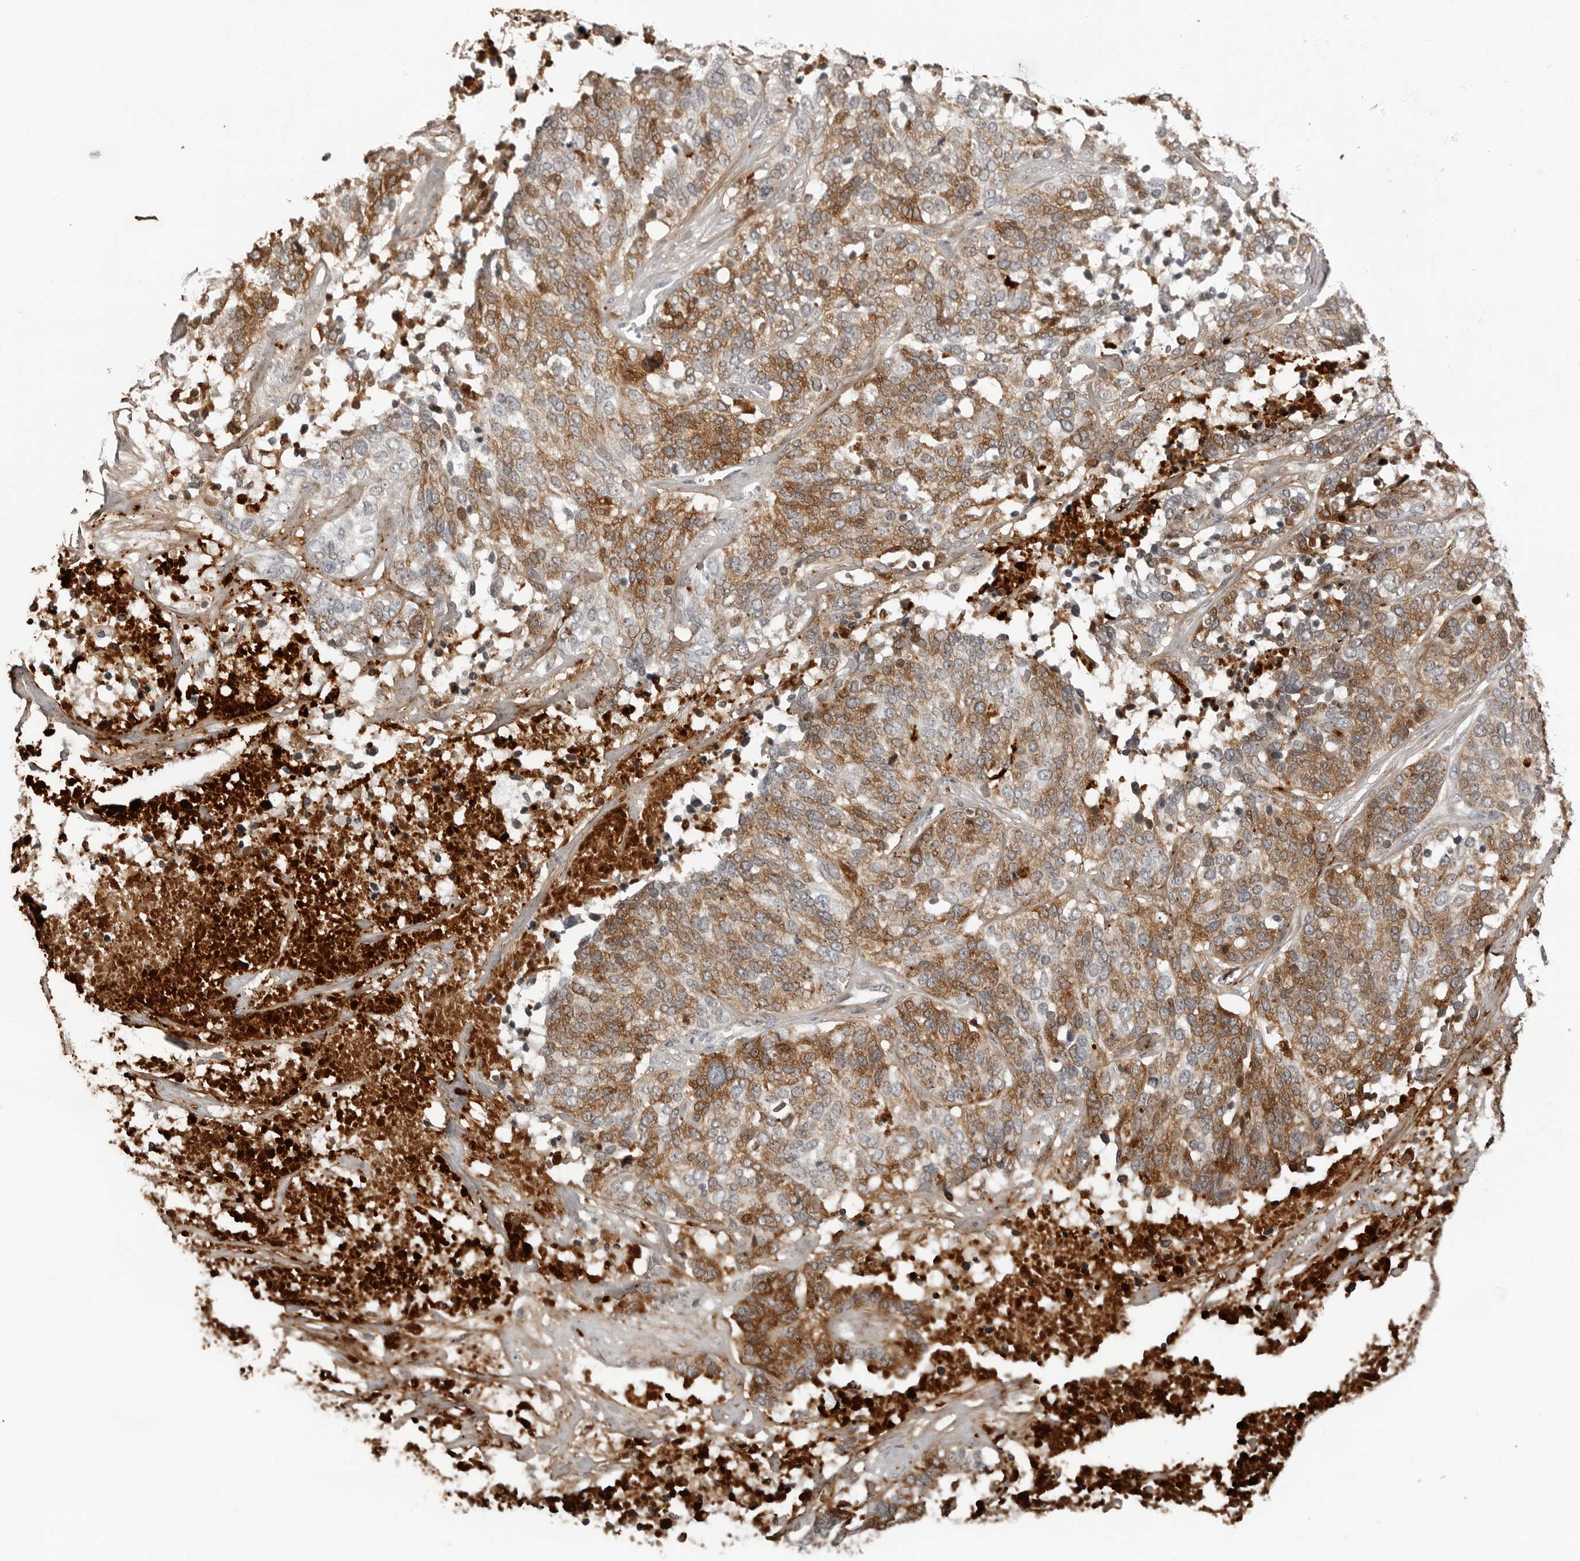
{"staining": {"intensity": "moderate", "quantity": ">75%", "location": "cytoplasmic/membranous"}, "tissue": "ovarian cancer", "cell_type": "Tumor cells", "image_type": "cancer", "snomed": [{"axis": "morphology", "description": "Cystadenocarcinoma, serous, NOS"}, {"axis": "topography", "description": "Ovary"}], "caption": "Protein staining of ovarian serous cystadenocarcinoma tissue demonstrates moderate cytoplasmic/membranous staining in approximately >75% of tumor cells.", "gene": "CXCR5", "patient": {"sex": "female", "age": 44}}